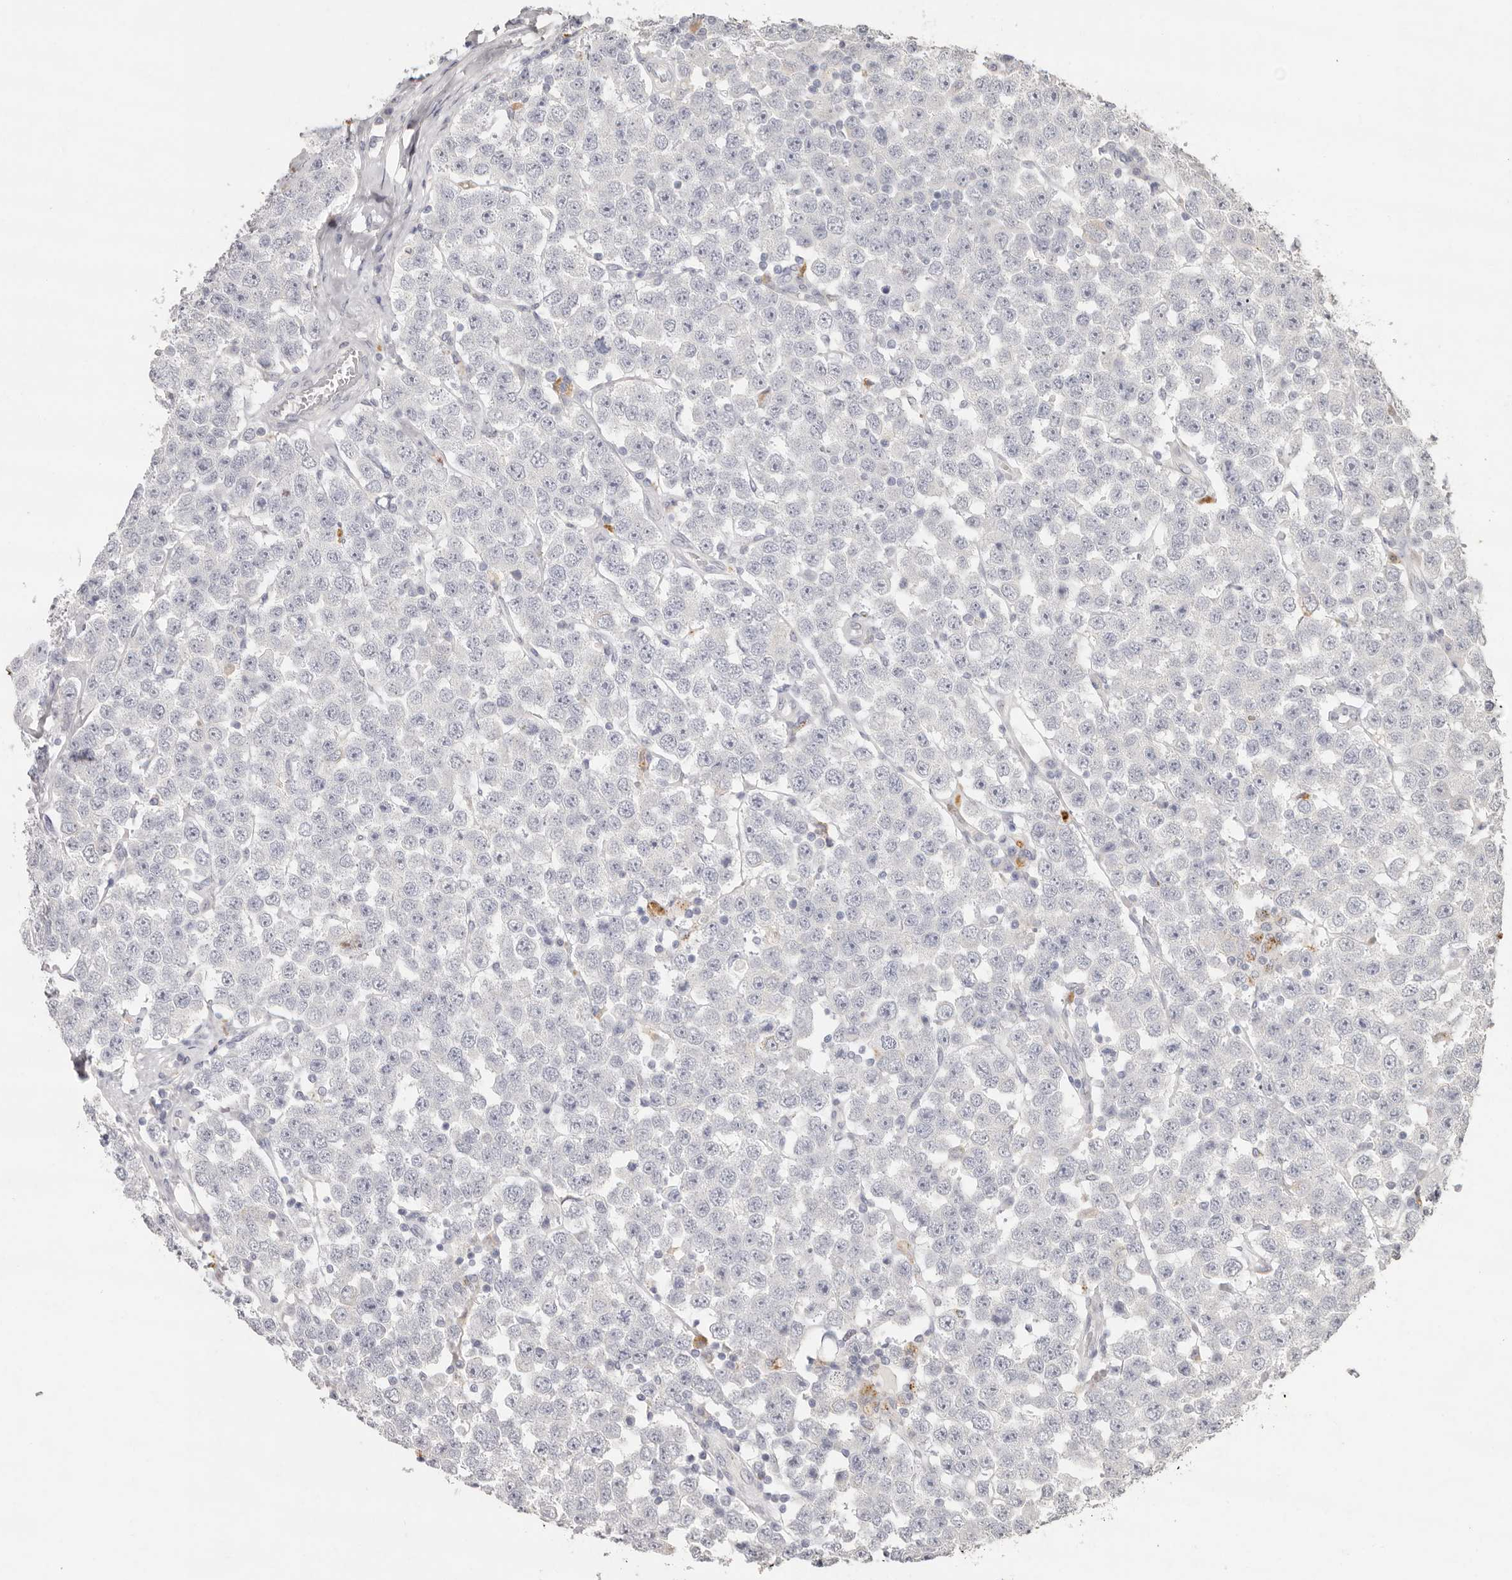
{"staining": {"intensity": "negative", "quantity": "none", "location": "none"}, "tissue": "testis cancer", "cell_type": "Tumor cells", "image_type": "cancer", "snomed": [{"axis": "morphology", "description": "Seminoma, NOS"}, {"axis": "topography", "description": "Testis"}], "caption": "IHC histopathology image of neoplastic tissue: testis cancer (seminoma) stained with DAB reveals no significant protein expression in tumor cells.", "gene": "FAM185A", "patient": {"sex": "male", "age": 28}}